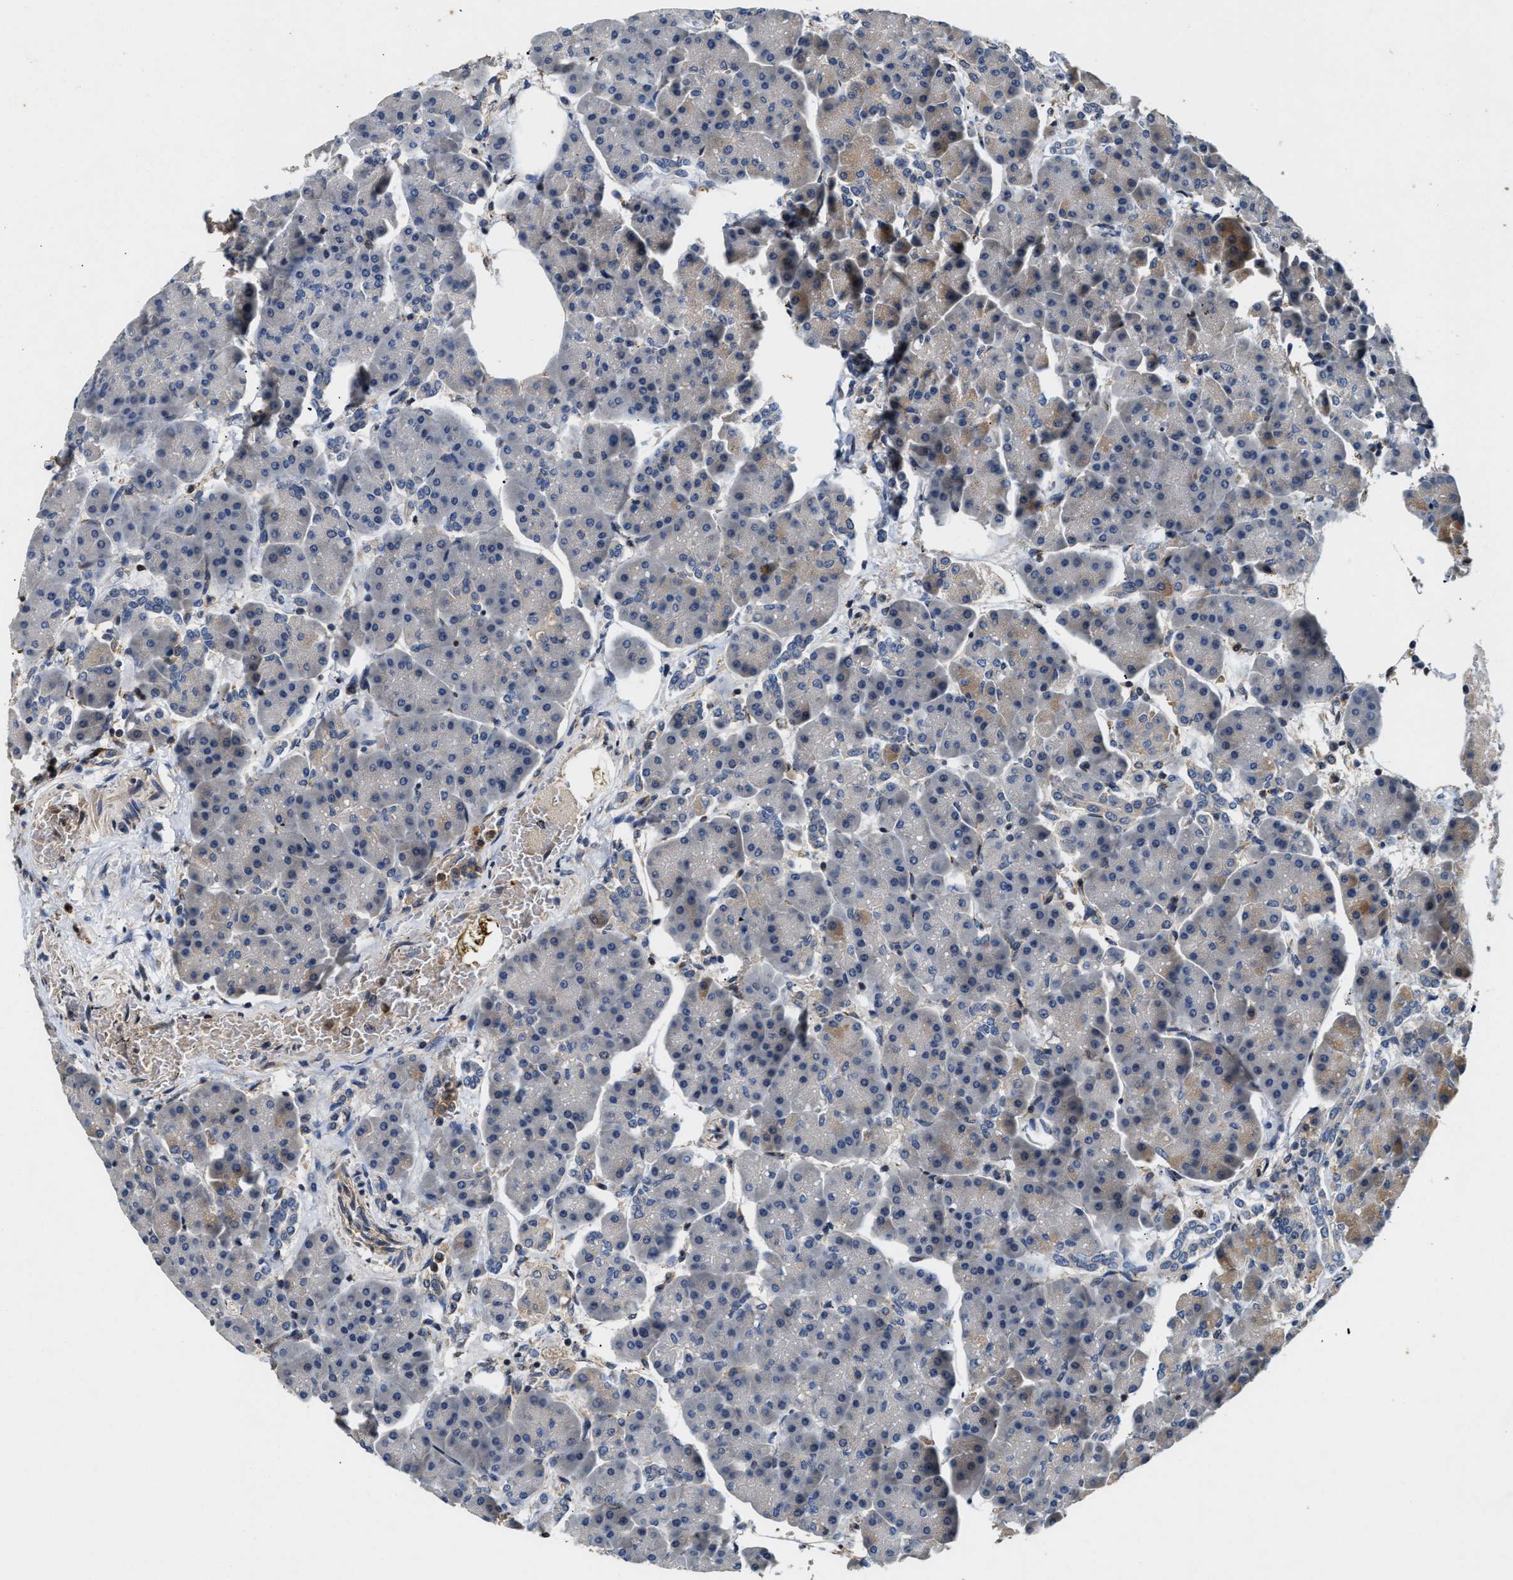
{"staining": {"intensity": "negative", "quantity": "none", "location": "none"}, "tissue": "pancreas", "cell_type": "Exocrine glandular cells", "image_type": "normal", "snomed": [{"axis": "morphology", "description": "Normal tissue, NOS"}, {"axis": "topography", "description": "Pancreas"}], "caption": "Immunohistochemistry of normal human pancreas reveals no positivity in exocrine glandular cells. (DAB (3,3'-diaminobenzidine) IHC, high magnification).", "gene": "CHUK", "patient": {"sex": "female", "age": 70}}